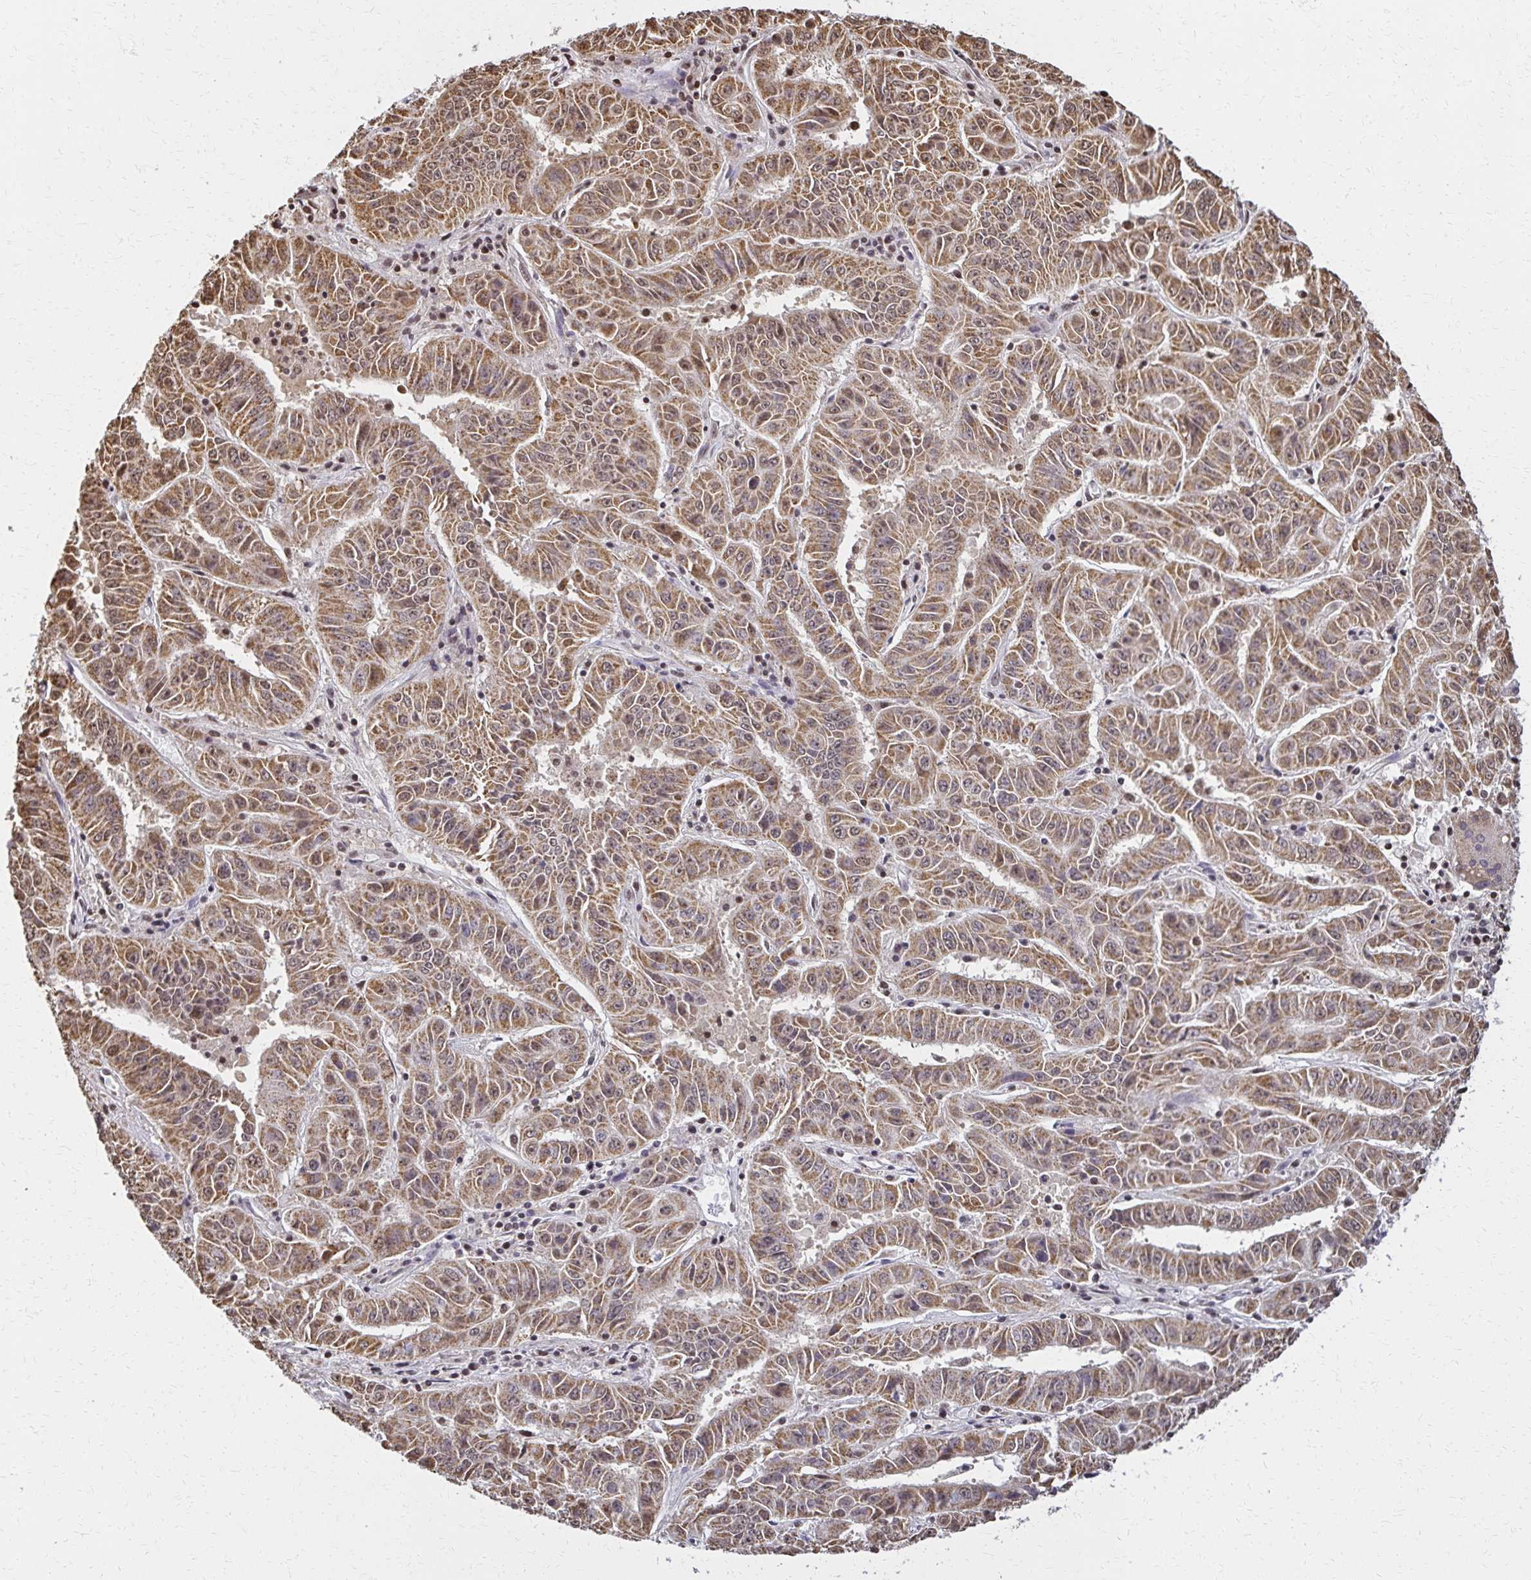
{"staining": {"intensity": "weak", "quantity": ">75%", "location": "cytoplasmic/membranous,nuclear"}, "tissue": "pancreatic cancer", "cell_type": "Tumor cells", "image_type": "cancer", "snomed": [{"axis": "morphology", "description": "Adenocarcinoma, NOS"}, {"axis": "topography", "description": "Pancreas"}], "caption": "This micrograph exhibits IHC staining of pancreatic adenocarcinoma, with low weak cytoplasmic/membranous and nuclear positivity in approximately >75% of tumor cells.", "gene": "HOXA9", "patient": {"sex": "male", "age": 63}}